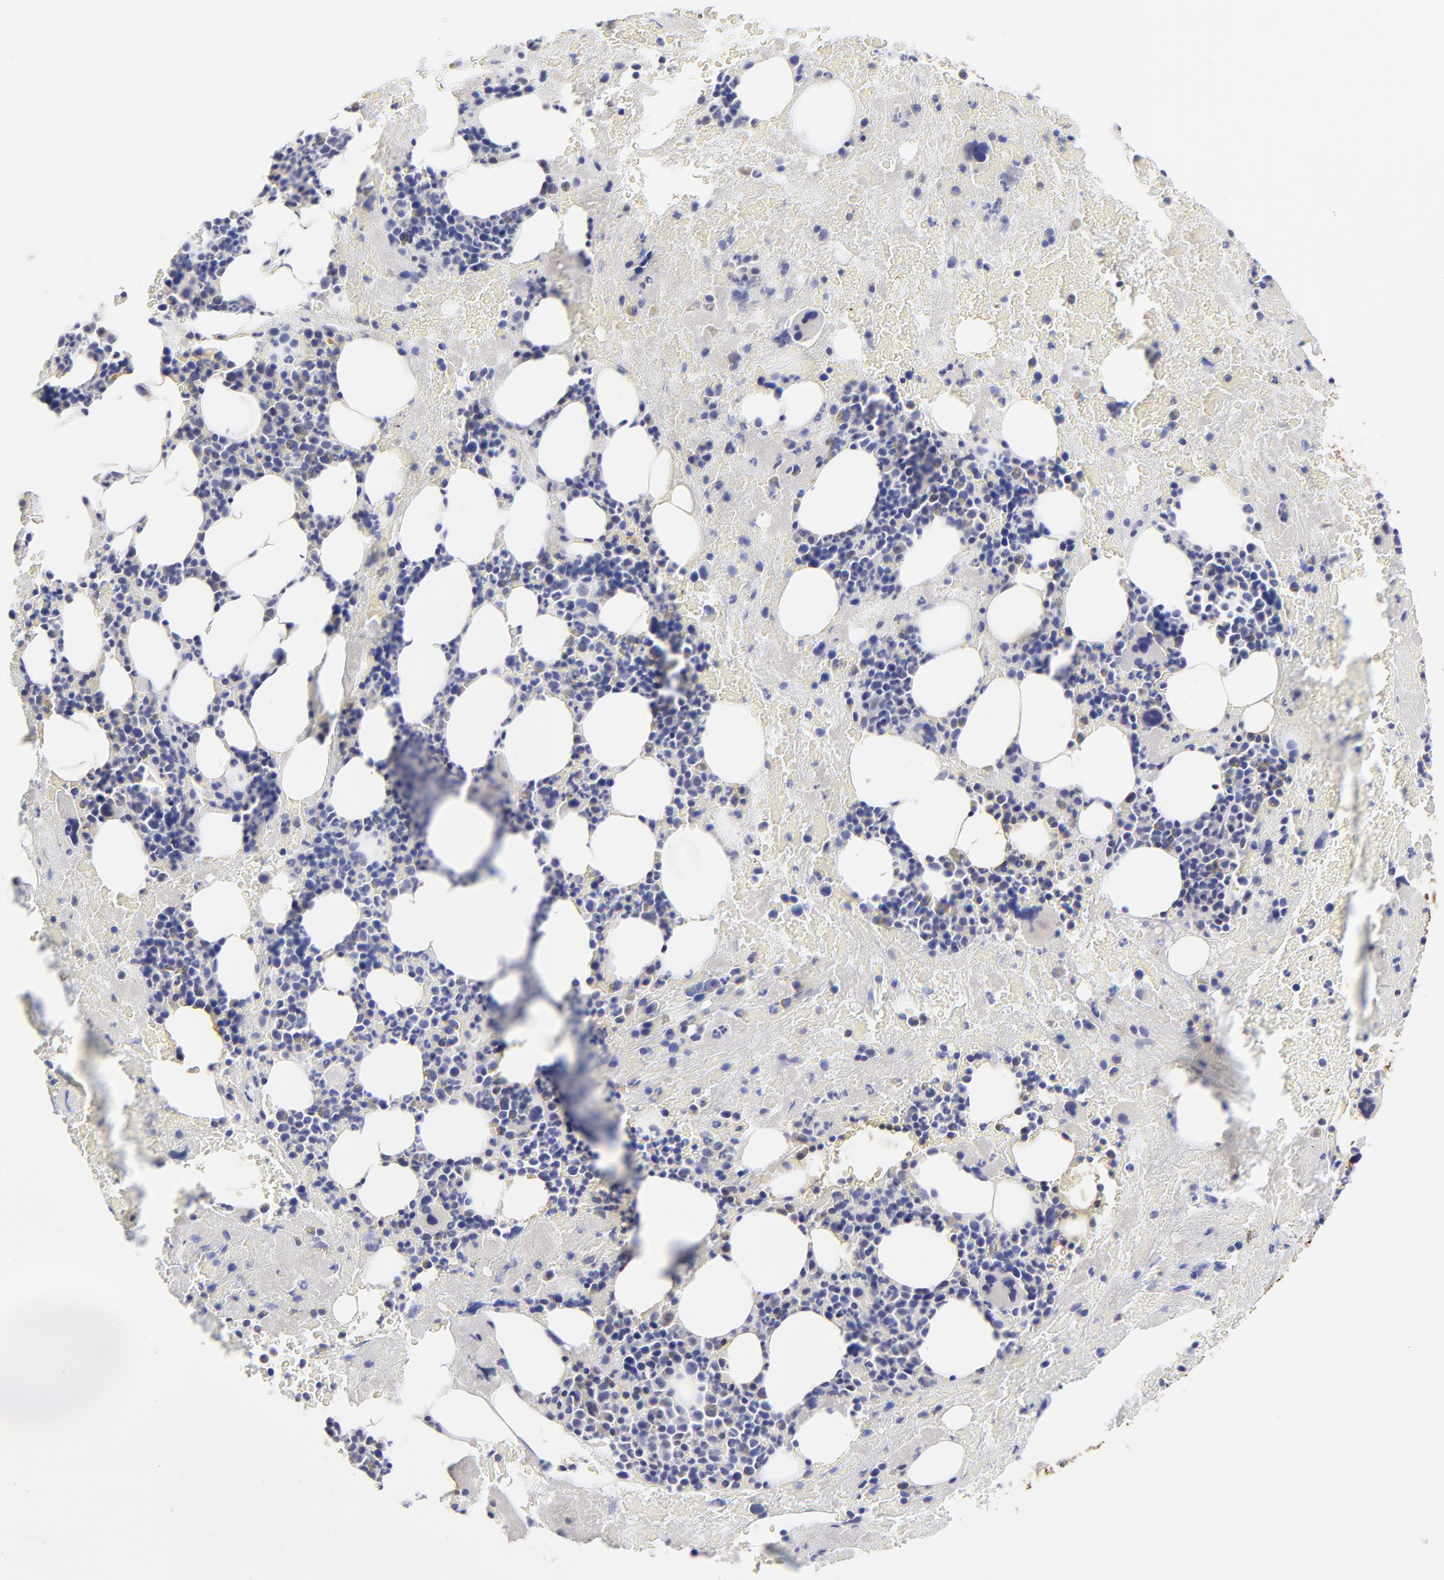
{"staining": {"intensity": "negative", "quantity": "none", "location": "none"}, "tissue": "bone marrow", "cell_type": "Hematopoietic cells", "image_type": "normal", "snomed": [{"axis": "morphology", "description": "Normal tissue, NOS"}, {"axis": "topography", "description": "Bone marrow"}], "caption": "High power microscopy histopathology image of an IHC micrograph of normal bone marrow, revealing no significant positivity in hematopoietic cells.", "gene": "BTG2", "patient": {"sex": "male", "age": 76}}